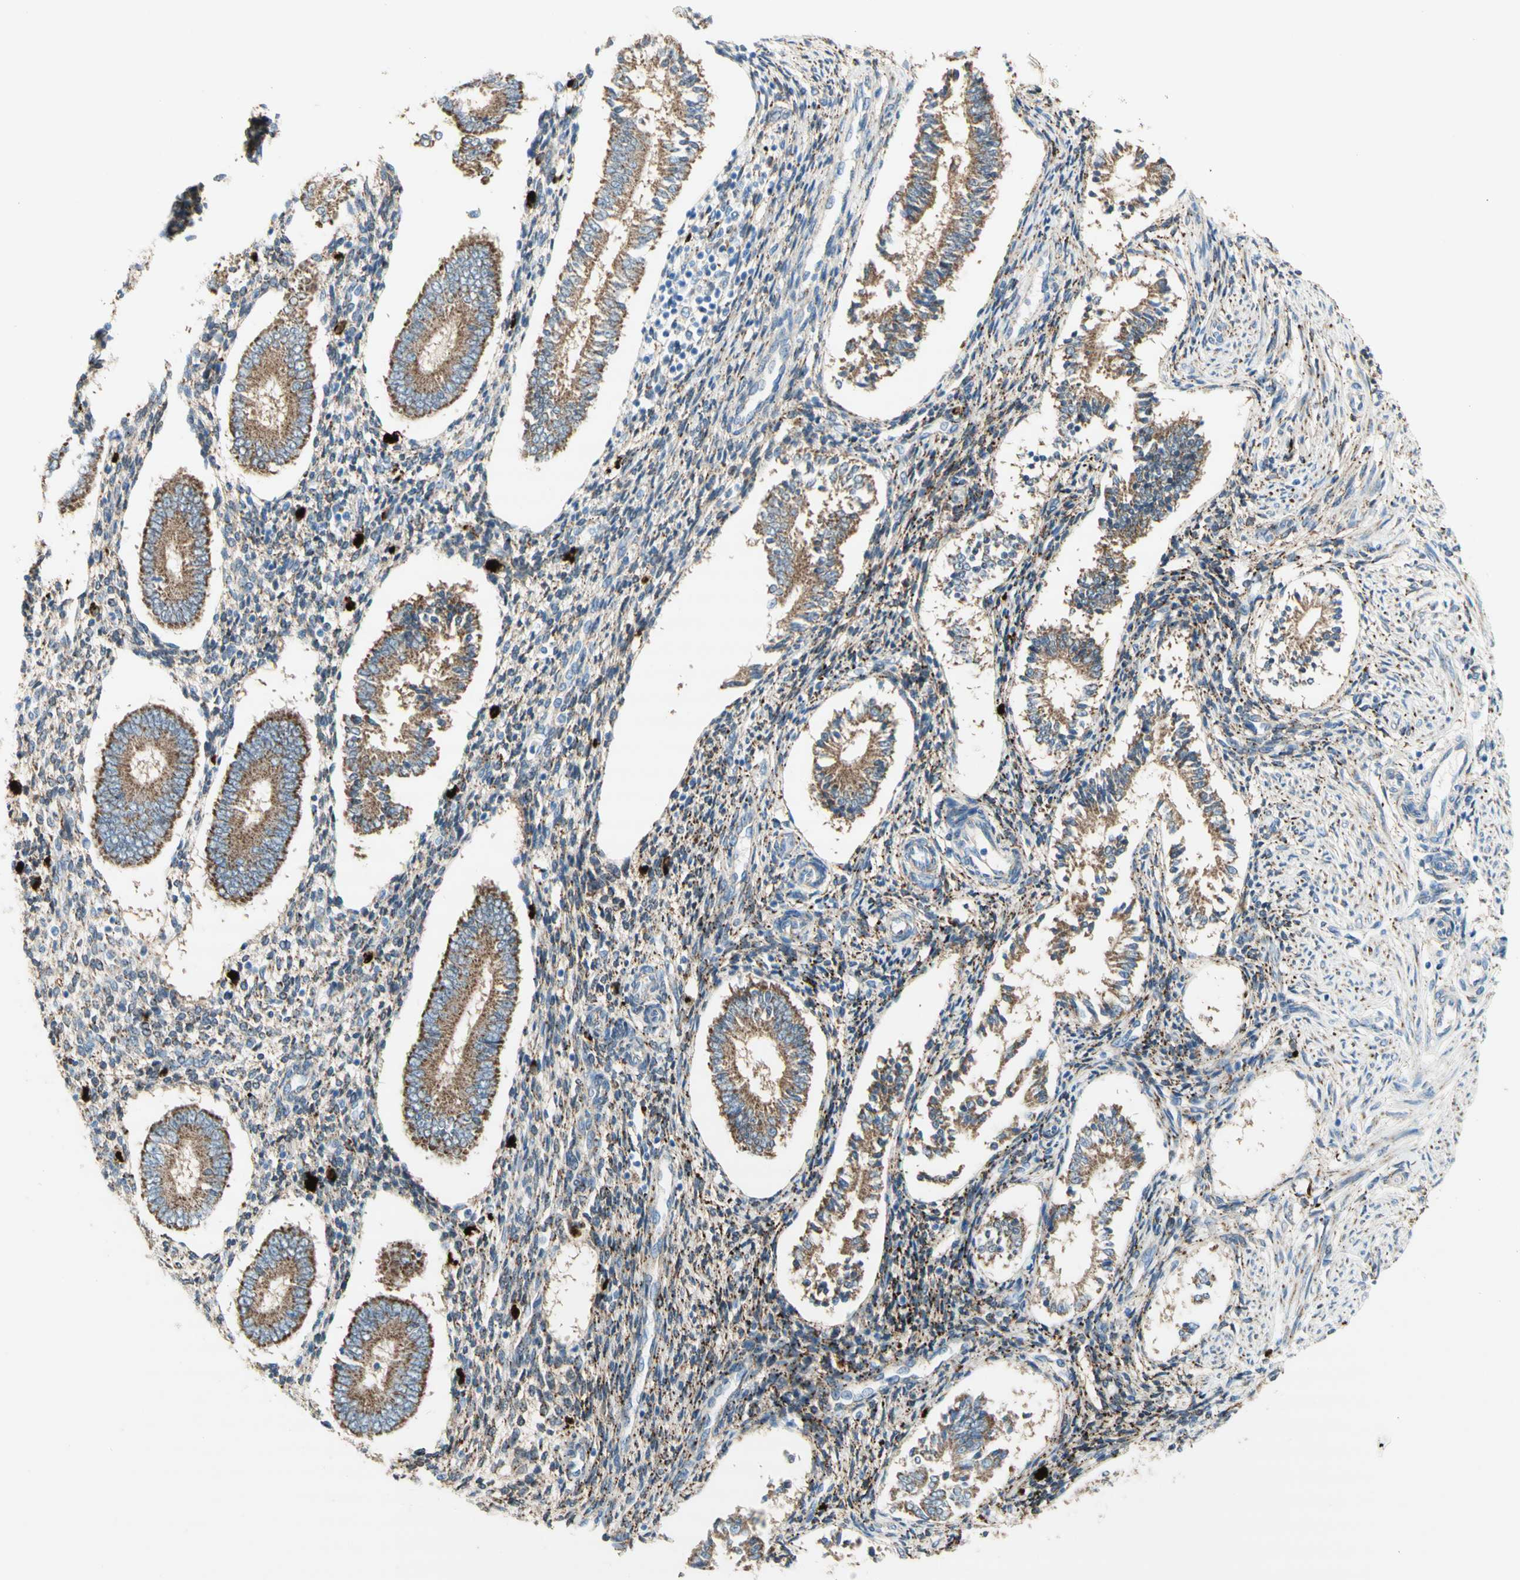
{"staining": {"intensity": "negative", "quantity": "none", "location": "none"}, "tissue": "endometrium", "cell_type": "Cells in endometrial stroma", "image_type": "normal", "snomed": [{"axis": "morphology", "description": "Normal tissue, NOS"}, {"axis": "topography", "description": "Endometrium"}], "caption": "Immunohistochemistry (IHC) photomicrograph of benign endometrium stained for a protein (brown), which displays no staining in cells in endometrial stroma.", "gene": "URB2", "patient": {"sex": "female", "age": 42}}